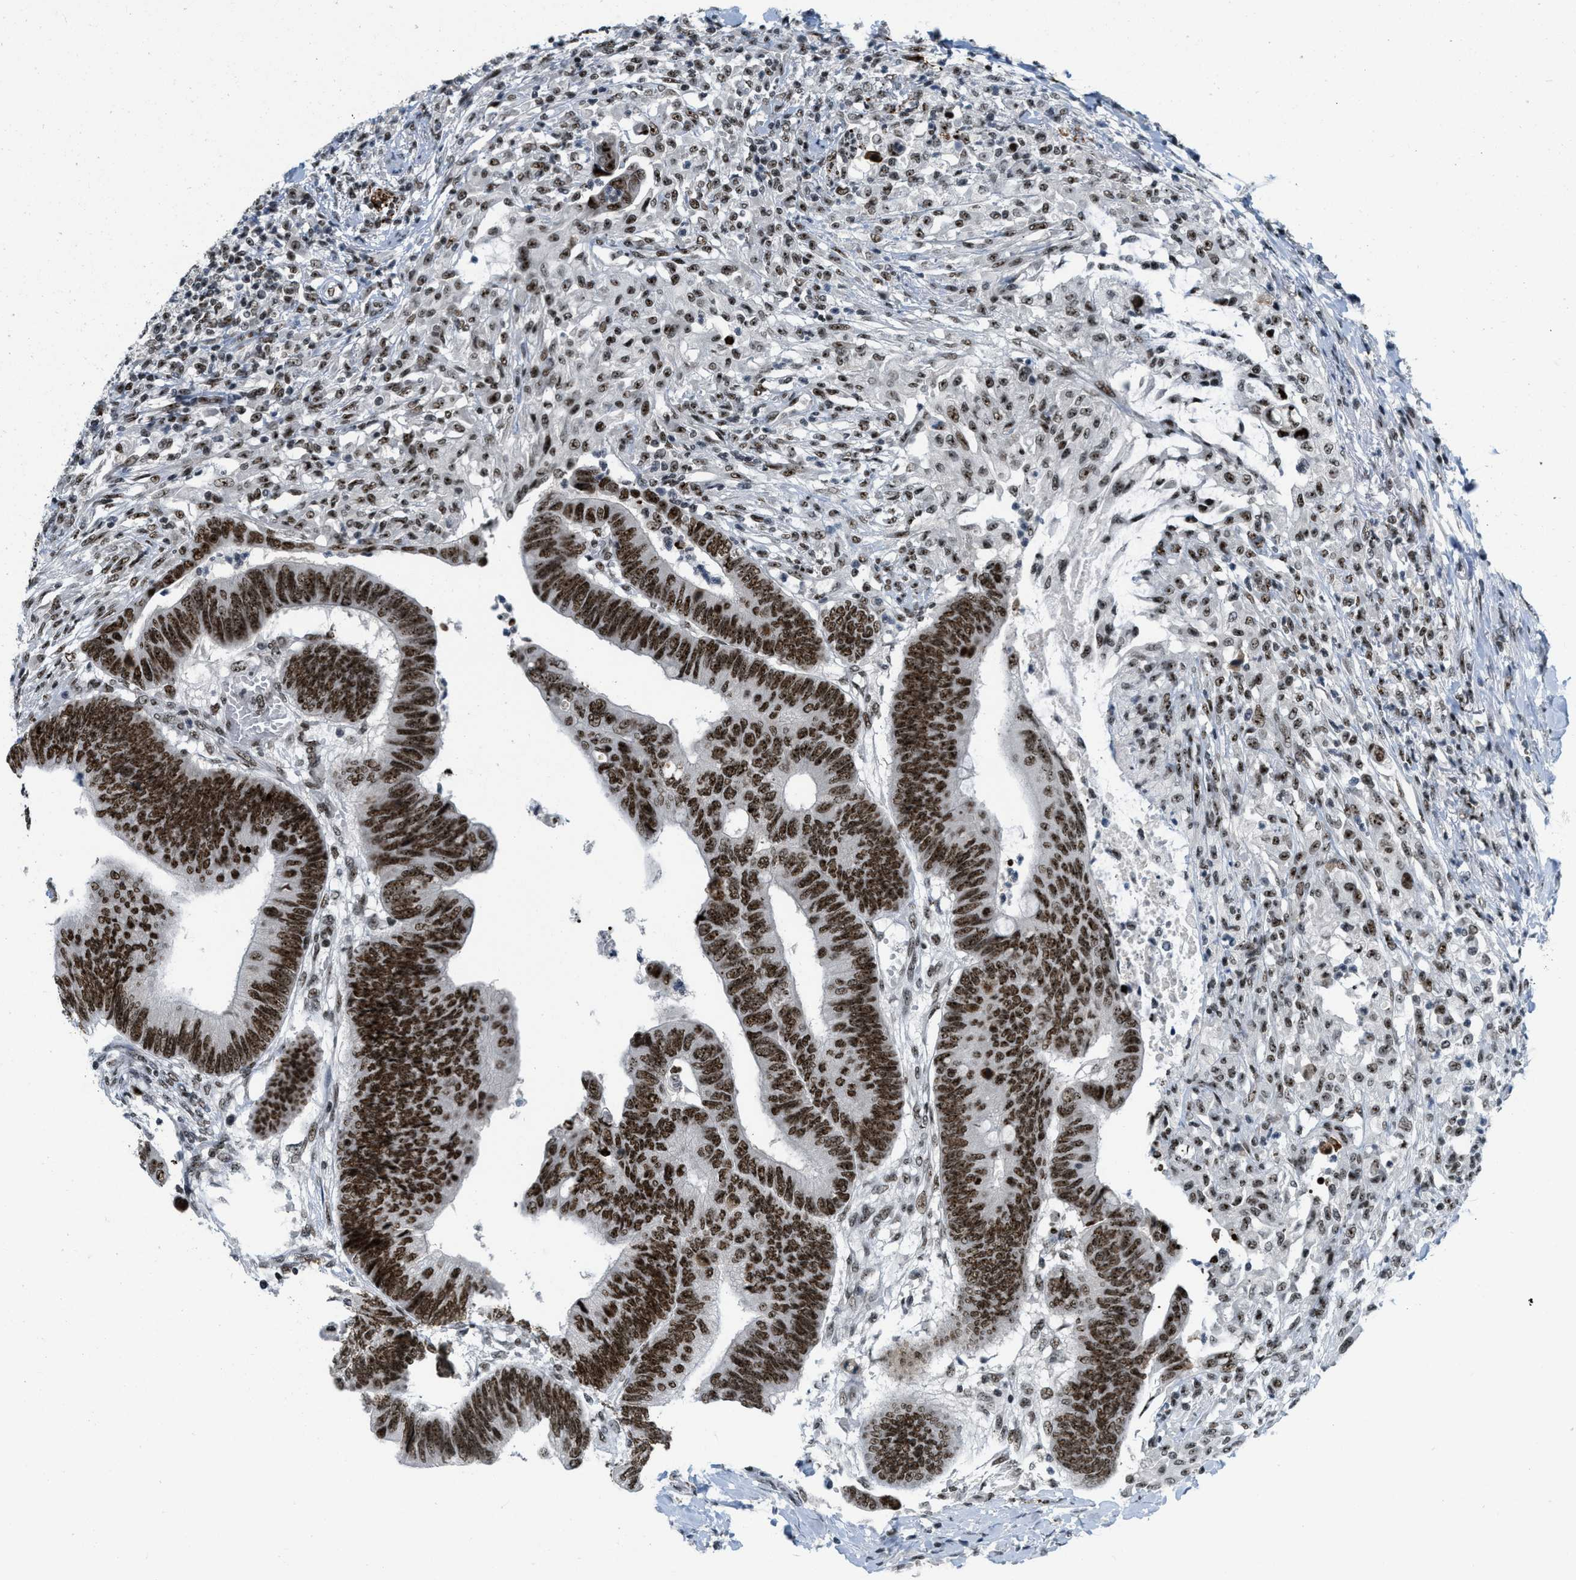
{"staining": {"intensity": "strong", "quantity": ">75%", "location": "nuclear"}, "tissue": "colorectal cancer", "cell_type": "Tumor cells", "image_type": "cancer", "snomed": [{"axis": "morphology", "description": "Normal tissue, NOS"}, {"axis": "morphology", "description": "Adenocarcinoma, NOS"}, {"axis": "topography", "description": "Rectum"}, {"axis": "topography", "description": "Peripheral nerve tissue"}], "caption": "High-power microscopy captured an immunohistochemistry (IHC) image of colorectal cancer (adenocarcinoma), revealing strong nuclear staining in about >75% of tumor cells. (DAB IHC with brightfield microscopy, high magnification).", "gene": "URB1", "patient": {"sex": "male", "age": 92}}